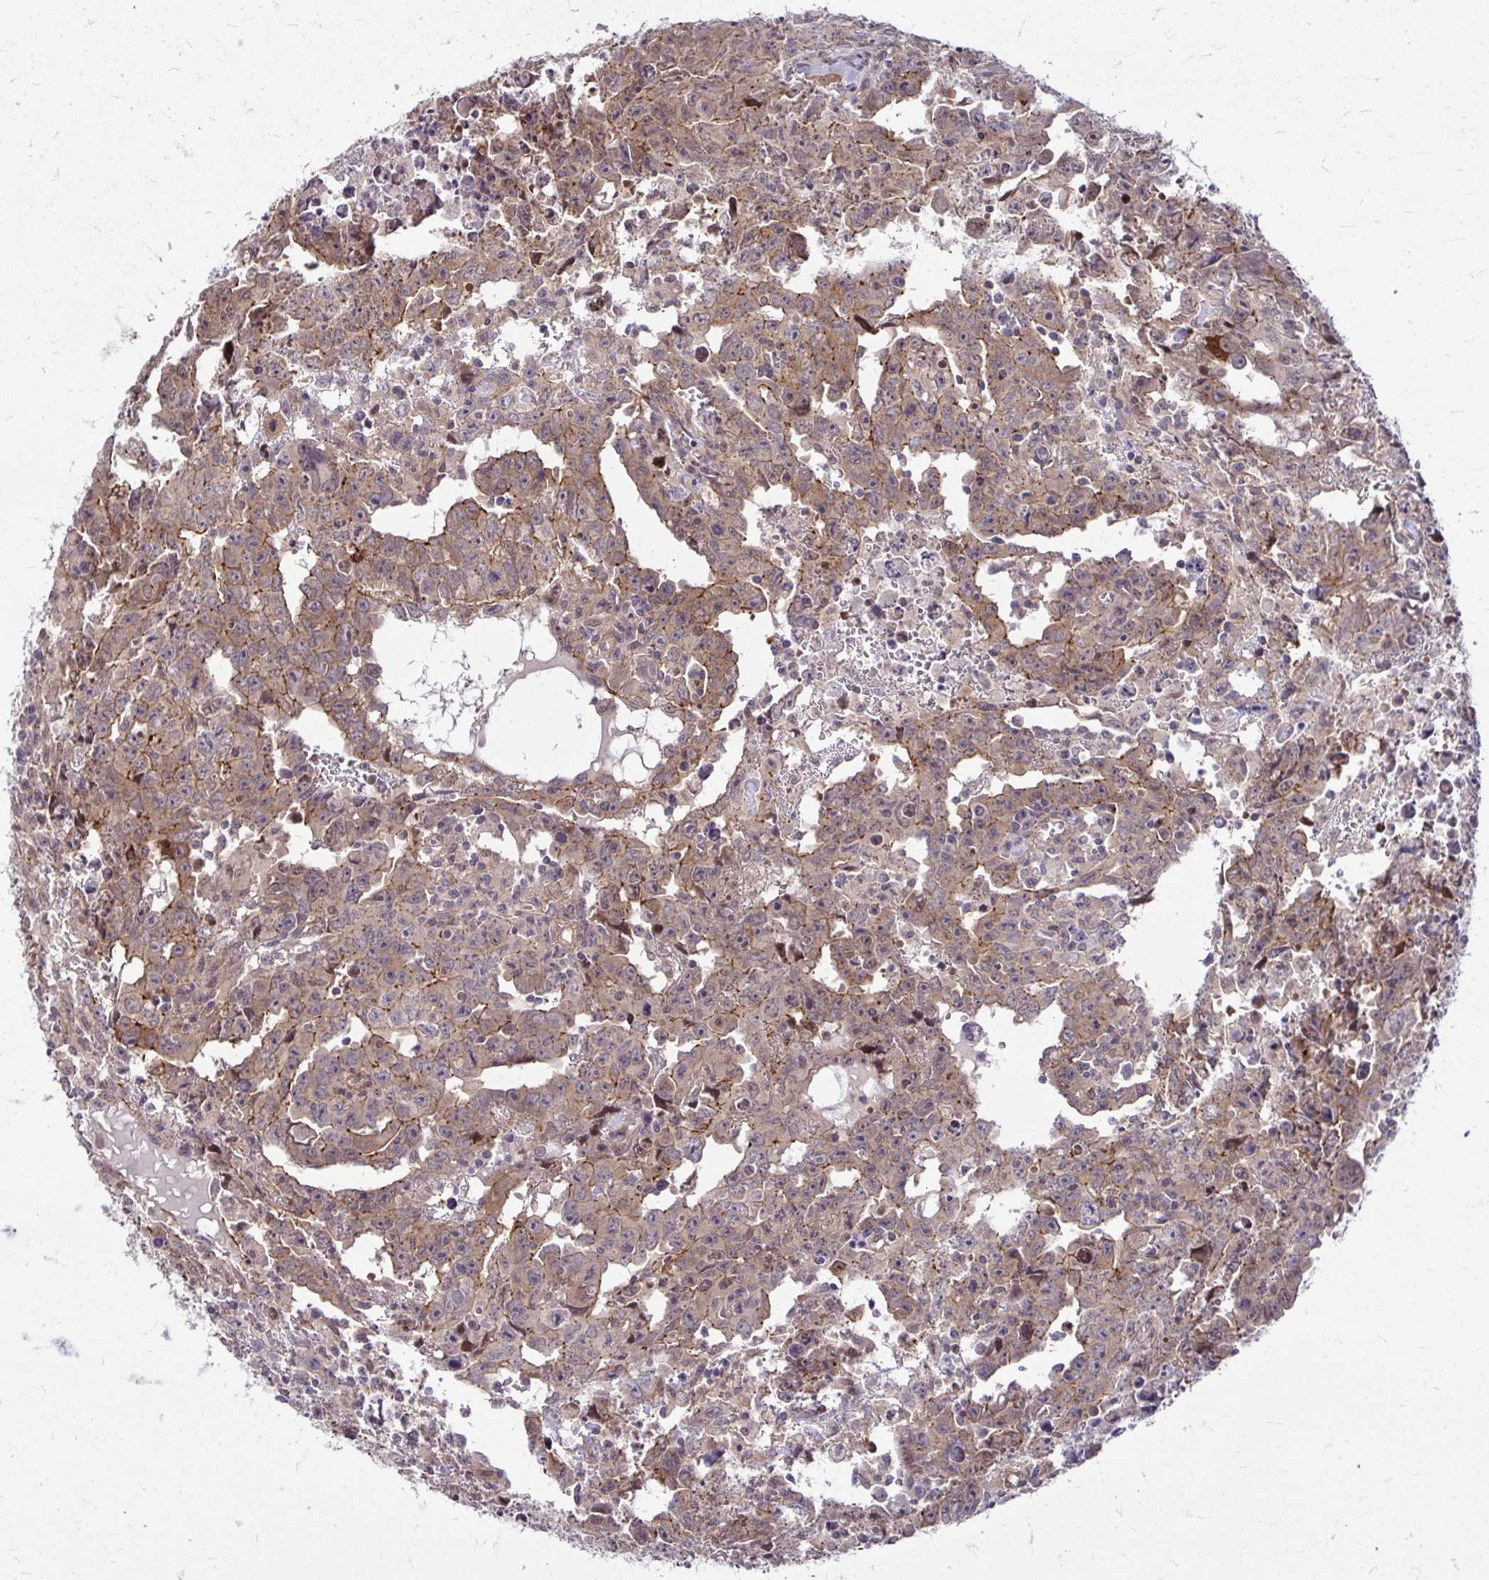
{"staining": {"intensity": "weak", "quantity": ">75%", "location": "cytoplasmic/membranous,nuclear"}, "tissue": "testis cancer", "cell_type": "Tumor cells", "image_type": "cancer", "snomed": [{"axis": "morphology", "description": "Carcinoma, Embryonal, NOS"}, {"axis": "topography", "description": "Testis"}], "caption": "The micrograph reveals staining of testis cancer (embryonal carcinoma), revealing weak cytoplasmic/membranous and nuclear protein staining (brown color) within tumor cells.", "gene": "TRIP6", "patient": {"sex": "male", "age": 22}}